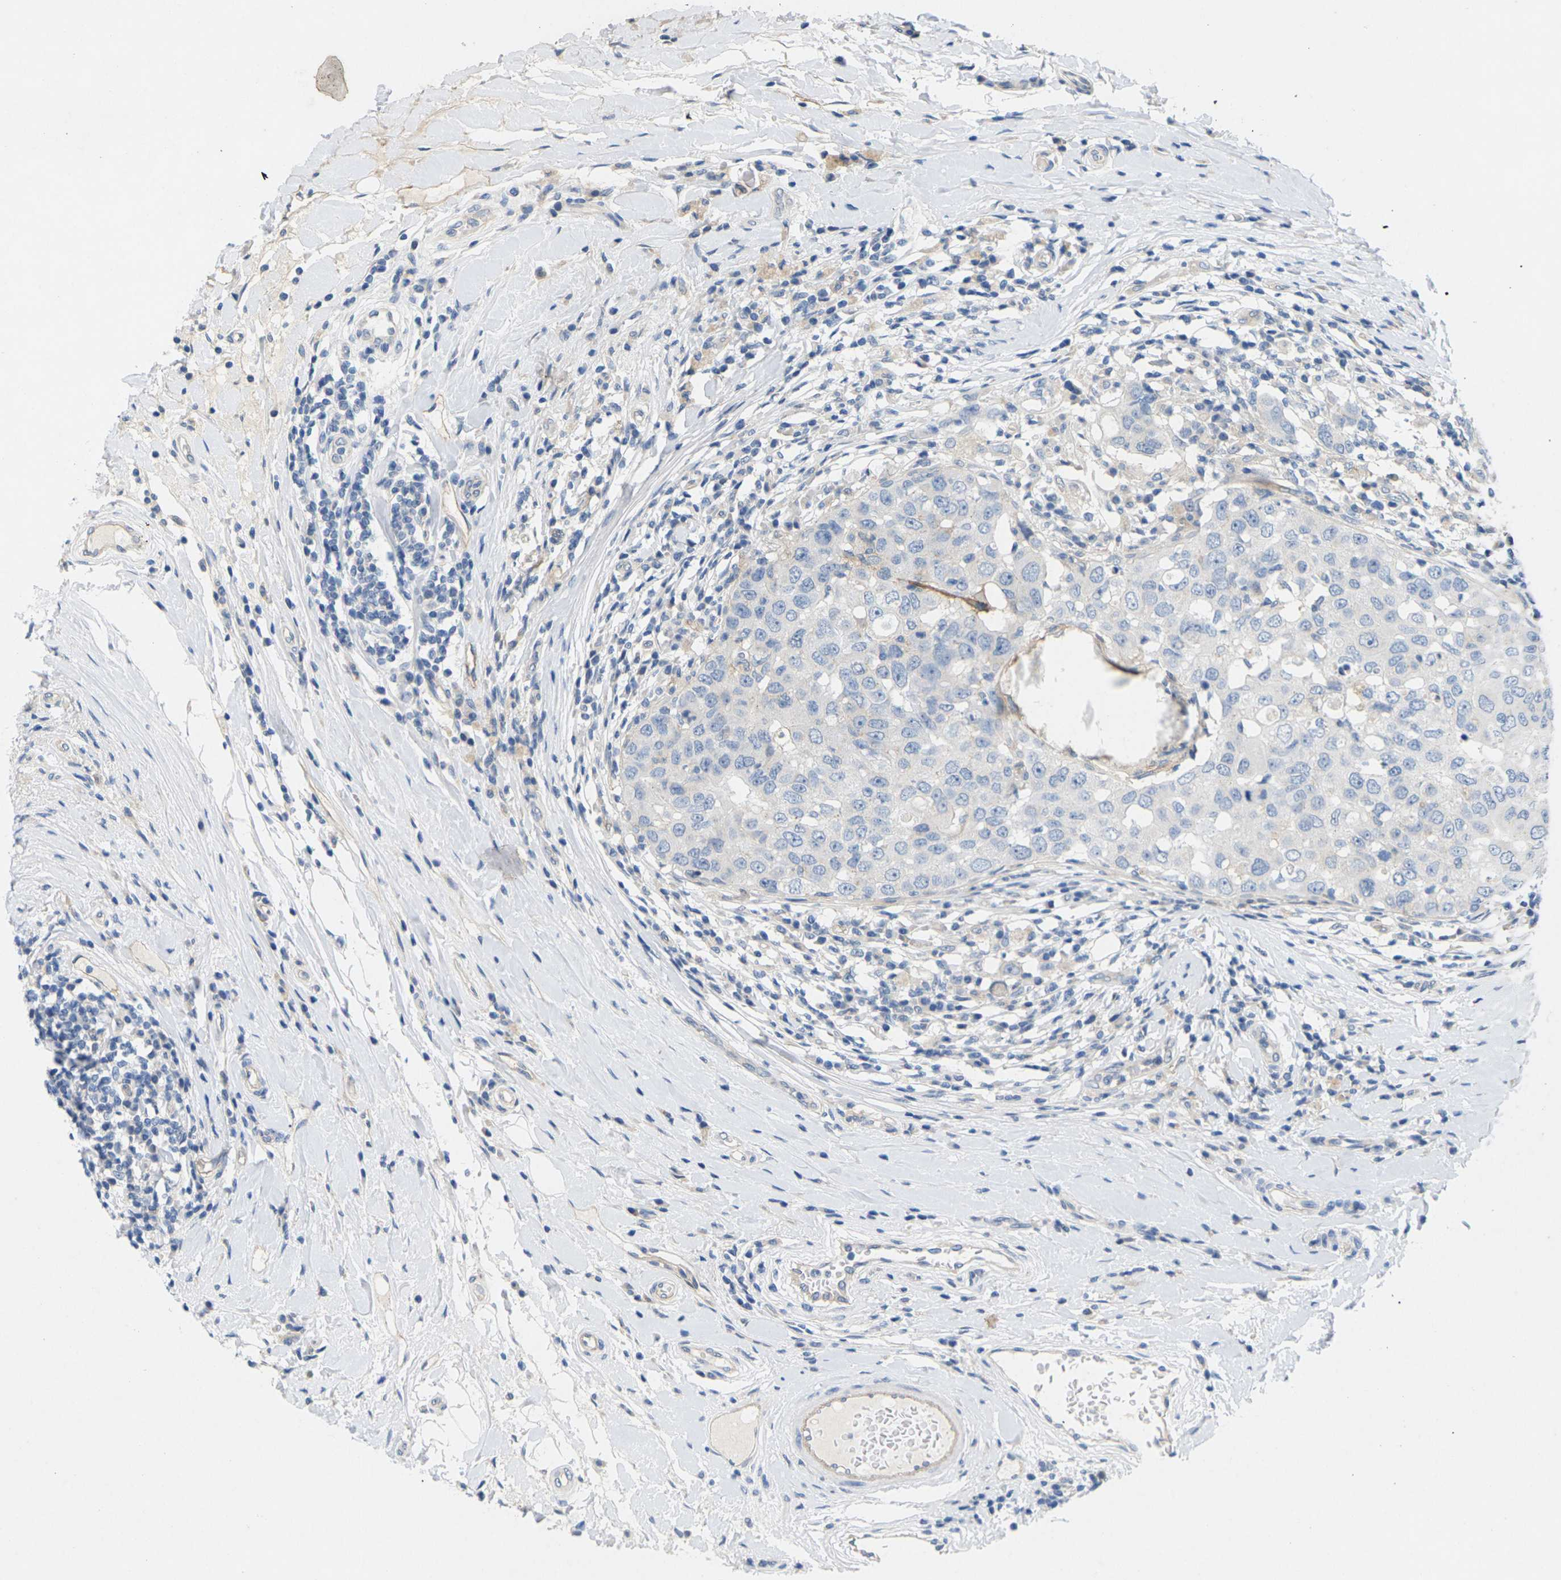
{"staining": {"intensity": "negative", "quantity": "none", "location": "none"}, "tissue": "breast cancer", "cell_type": "Tumor cells", "image_type": "cancer", "snomed": [{"axis": "morphology", "description": "Duct carcinoma"}, {"axis": "topography", "description": "Breast"}], "caption": "This is a micrograph of immunohistochemistry (IHC) staining of breast infiltrating ductal carcinoma, which shows no staining in tumor cells.", "gene": "ITGA5", "patient": {"sex": "female", "age": 27}}